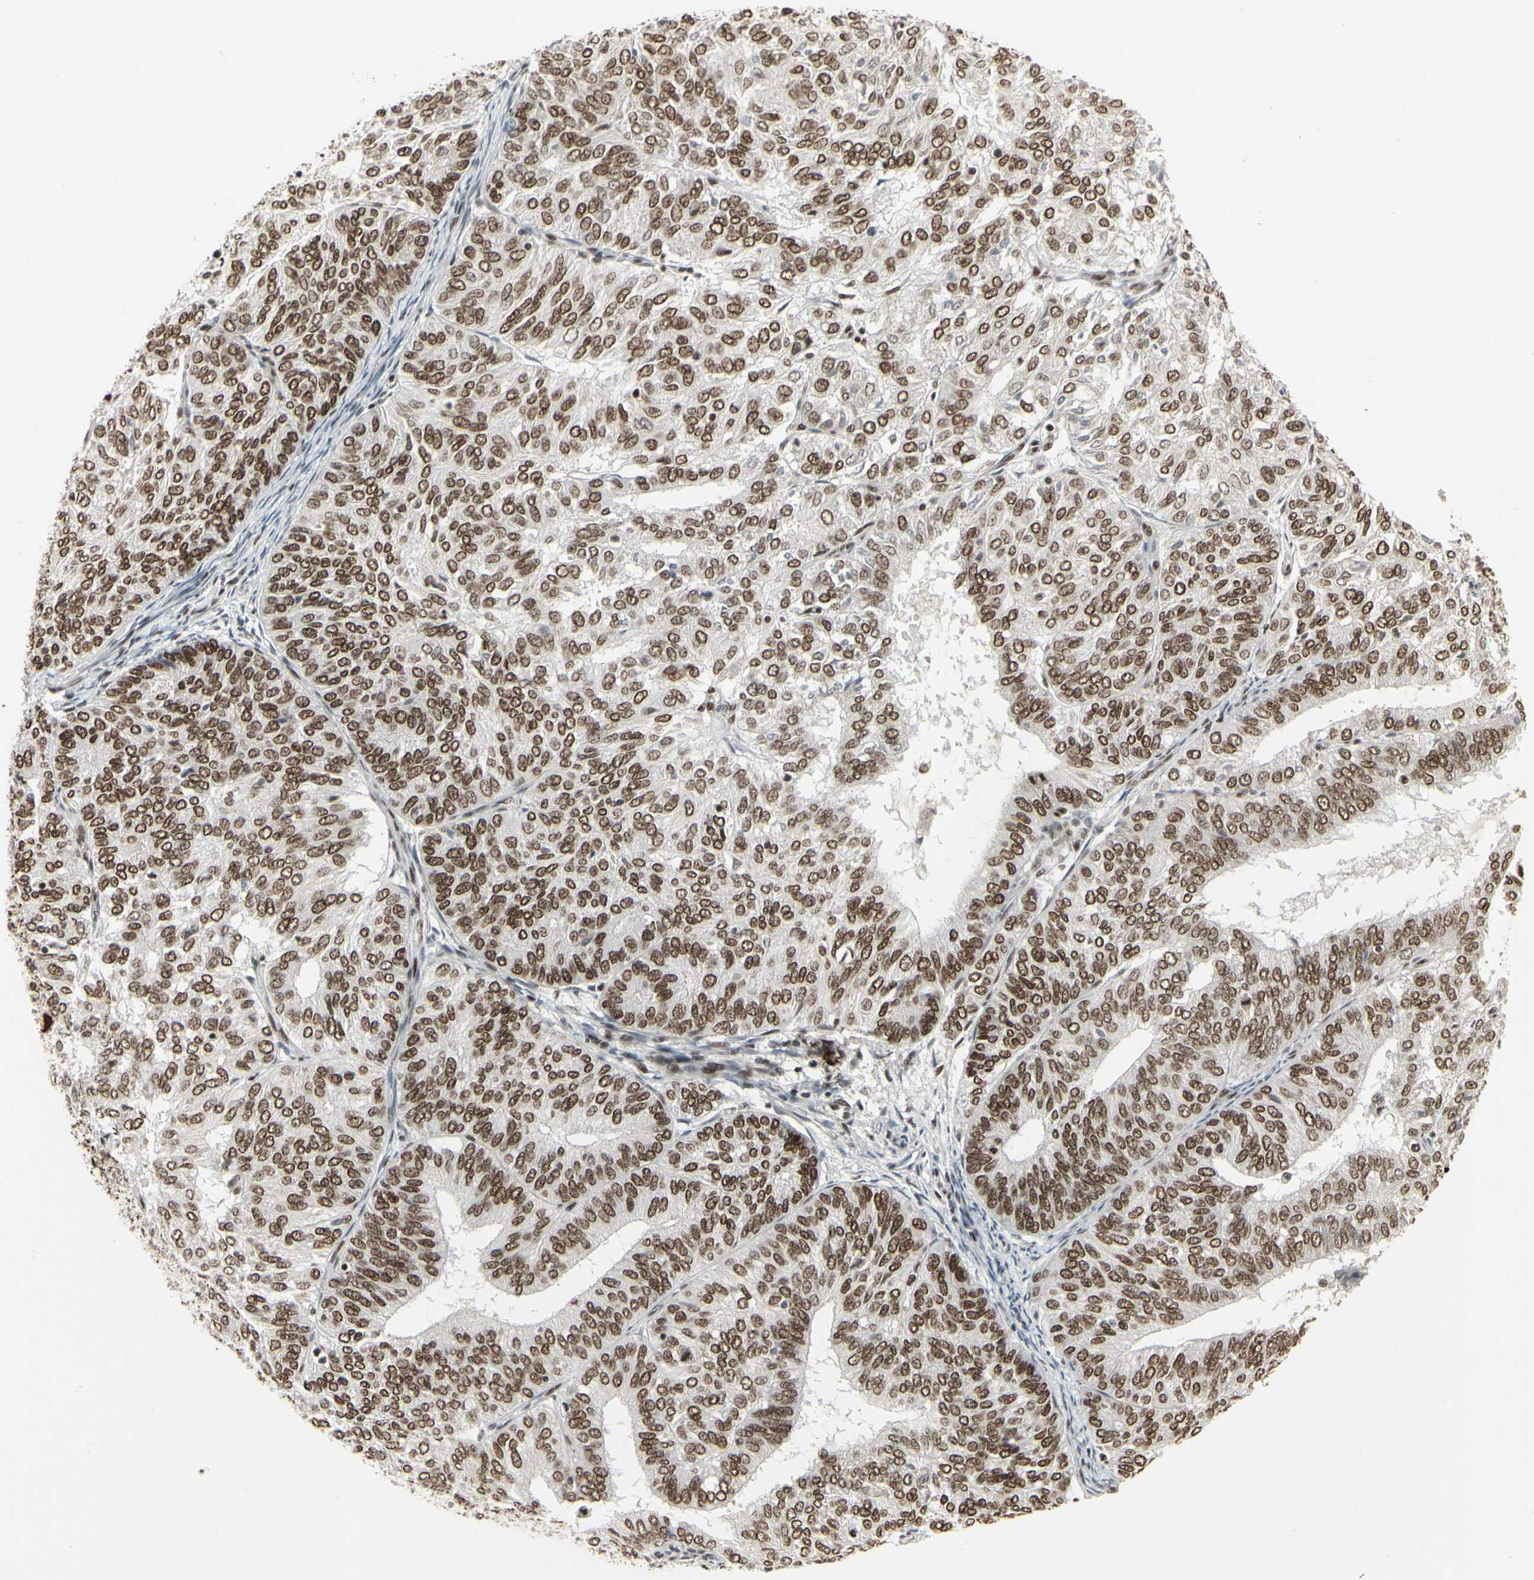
{"staining": {"intensity": "strong", "quantity": ">75%", "location": "nuclear"}, "tissue": "endometrial cancer", "cell_type": "Tumor cells", "image_type": "cancer", "snomed": [{"axis": "morphology", "description": "Adenocarcinoma, NOS"}, {"axis": "topography", "description": "Uterus"}], "caption": "Adenocarcinoma (endometrial) tissue exhibits strong nuclear staining in approximately >75% of tumor cells, visualized by immunohistochemistry. The protein is stained brown, and the nuclei are stained in blue (DAB IHC with brightfield microscopy, high magnification).", "gene": "HMG20A", "patient": {"sex": "female", "age": 60}}